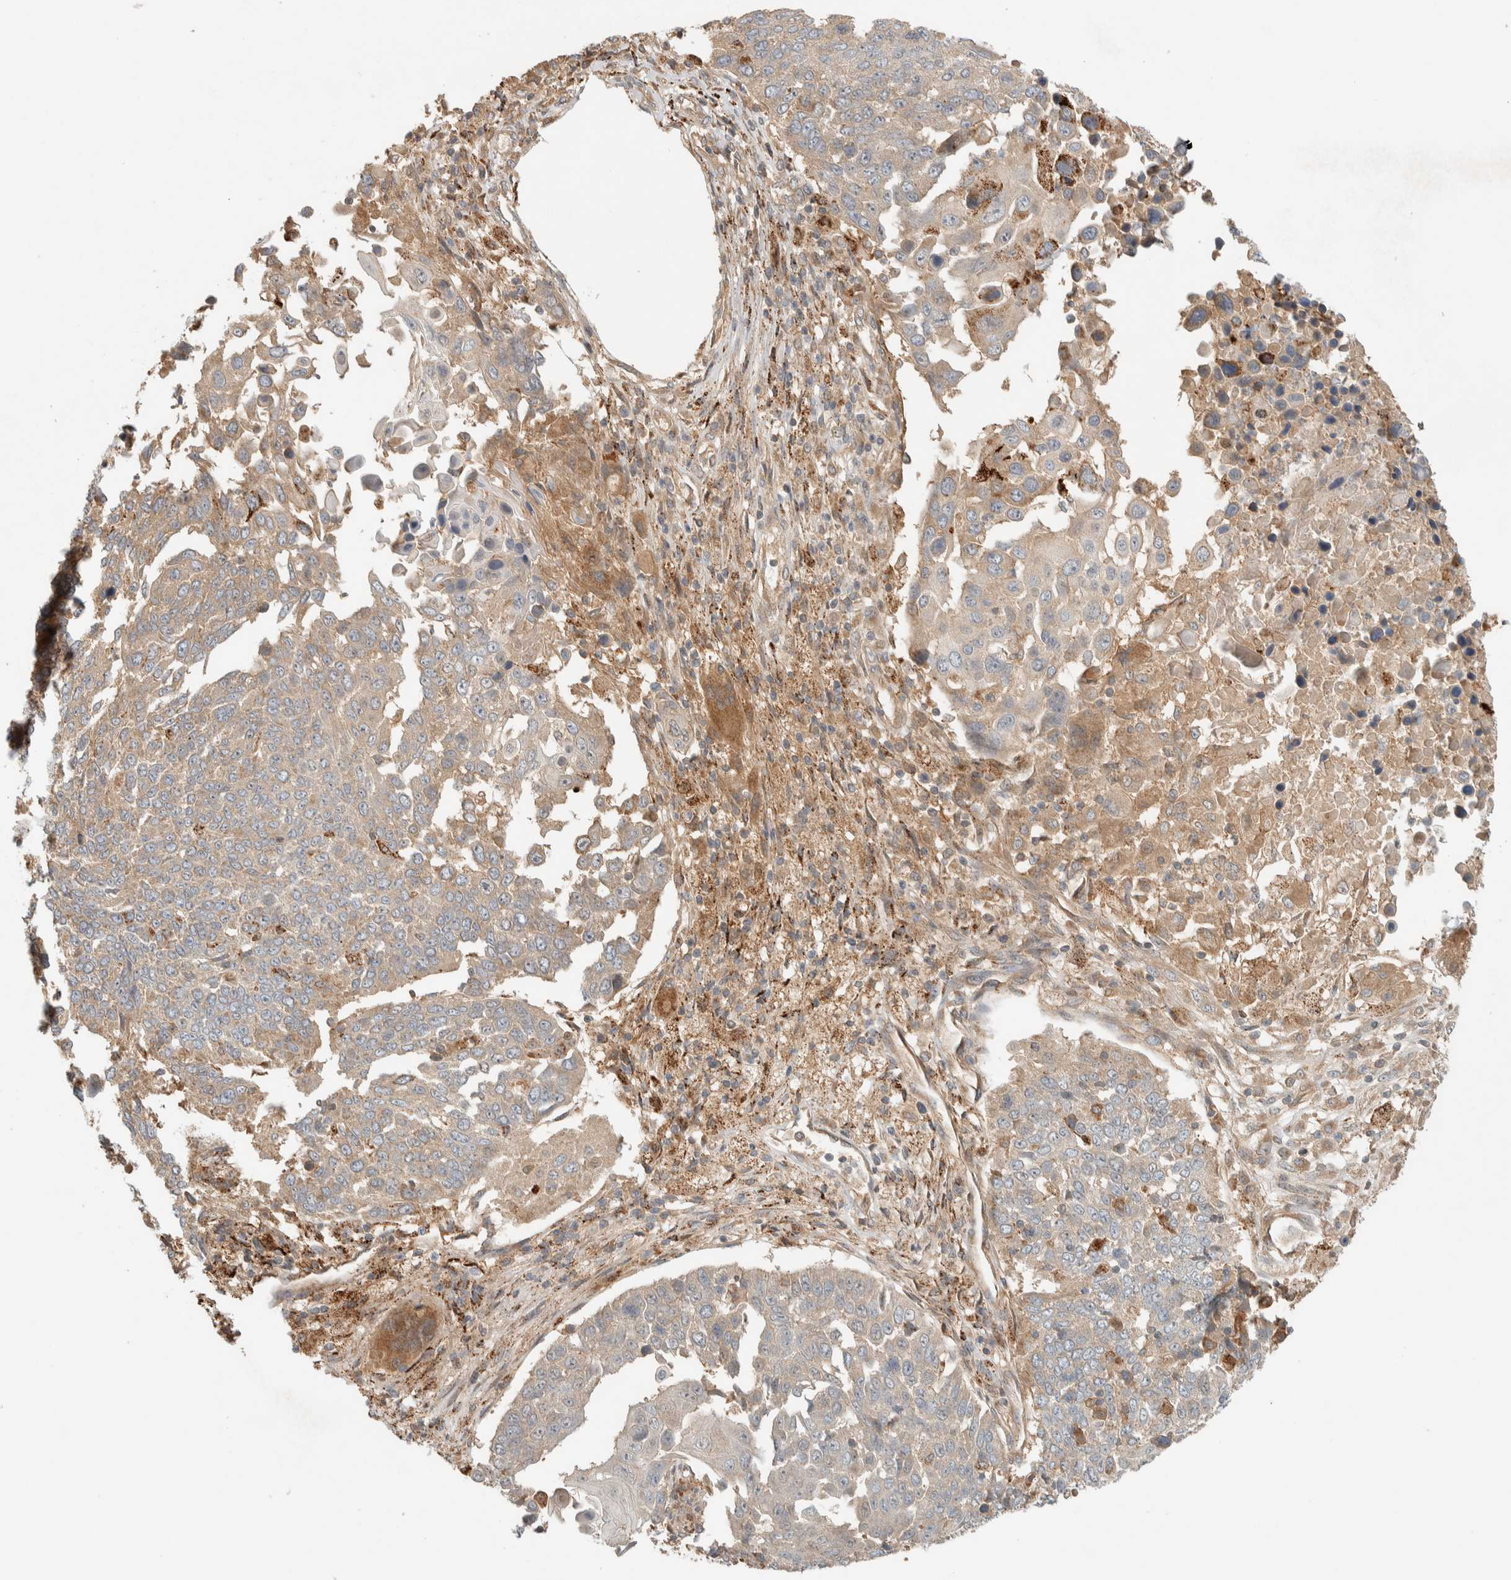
{"staining": {"intensity": "weak", "quantity": "<25%", "location": "cytoplasmic/membranous"}, "tissue": "lung cancer", "cell_type": "Tumor cells", "image_type": "cancer", "snomed": [{"axis": "morphology", "description": "Squamous cell carcinoma, NOS"}, {"axis": "topography", "description": "Lung"}], "caption": "Immunohistochemistry micrograph of neoplastic tissue: human lung squamous cell carcinoma stained with DAB exhibits no significant protein positivity in tumor cells.", "gene": "FAM167A", "patient": {"sex": "male", "age": 66}}